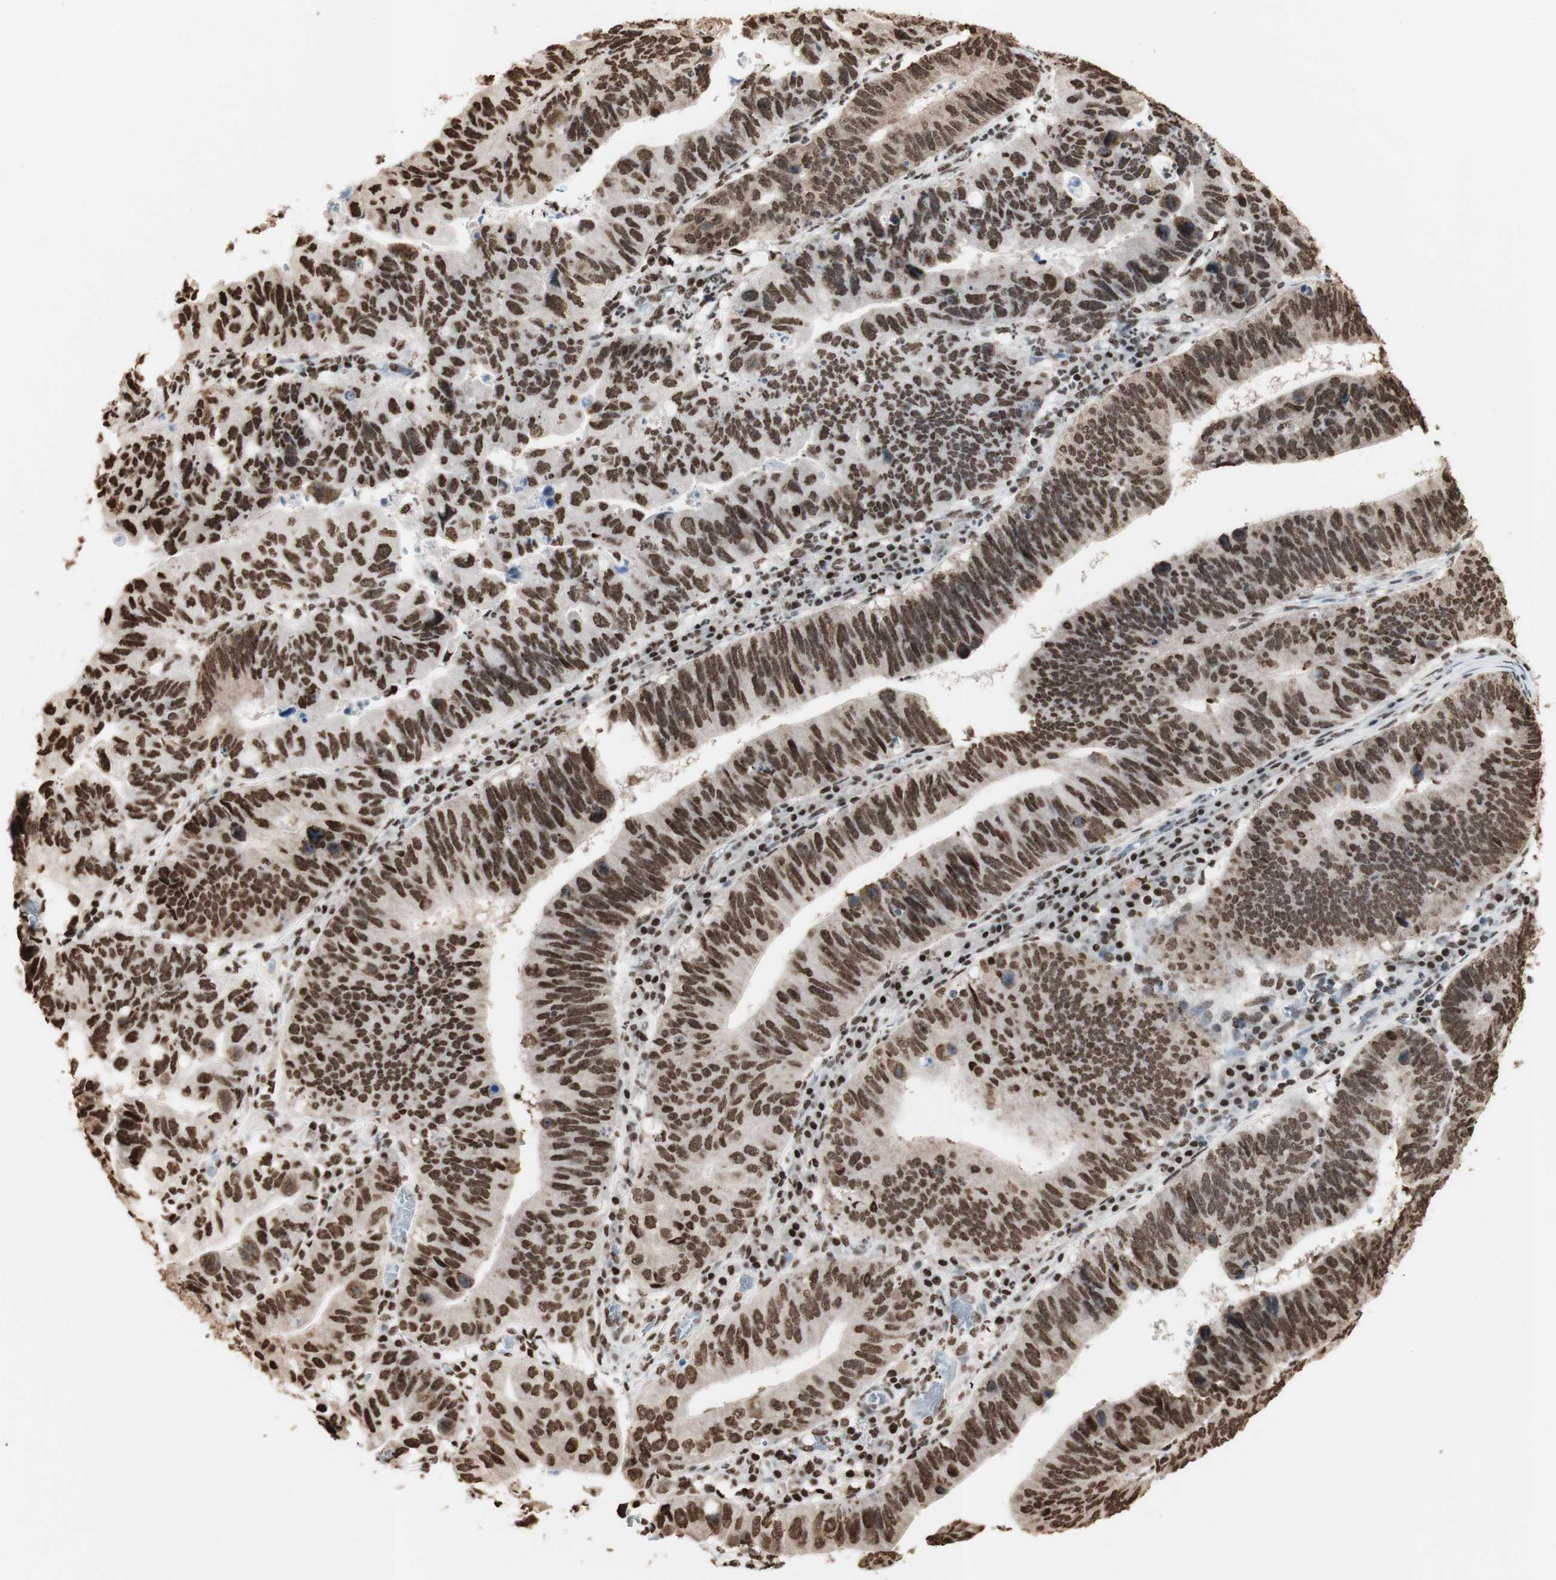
{"staining": {"intensity": "strong", "quantity": ">75%", "location": "nuclear"}, "tissue": "stomach cancer", "cell_type": "Tumor cells", "image_type": "cancer", "snomed": [{"axis": "morphology", "description": "Adenocarcinoma, NOS"}, {"axis": "topography", "description": "Stomach"}], "caption": "Immunohistochemistry (IHC) staining of stomach cancer (adenocarcinoma), which reveals high levels of strong nuclear expression in approximately >75% of tumor cells indicating strong nuclear protein positivity. The staining was performed using DAB (brown) for protein detection and nuclei were counterstained in hematoxylin (blue).", "gene": "HNRNPA2B1", "patient": {"sex": "male", "age": 59}}